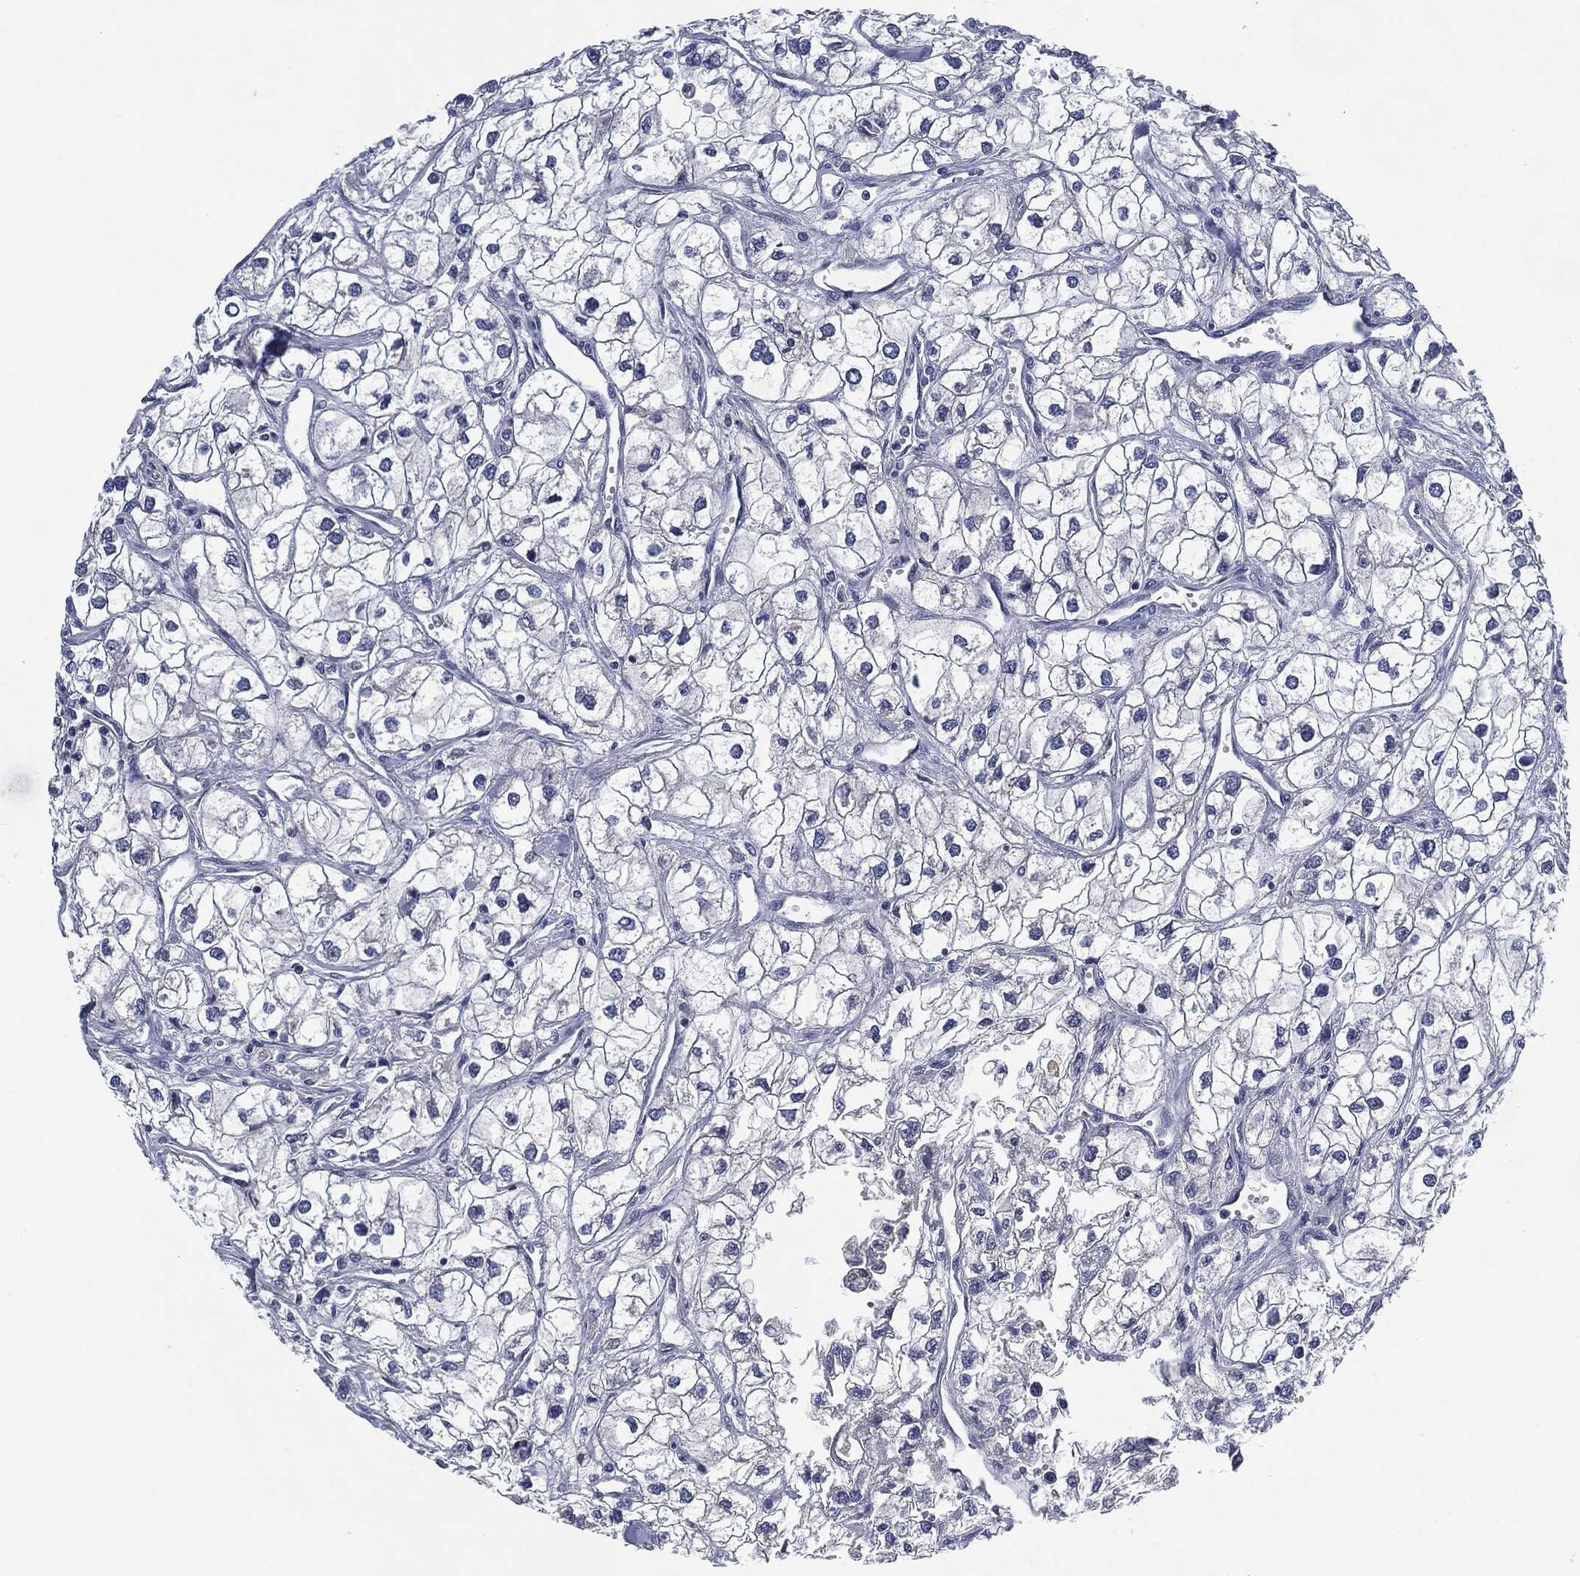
{"staining": {"intensity": "negative", "quantity": "none", "location": "none"}, "tissue": "renal cancer", "cell_type": "Tumor cells", "image_type": "cancer", "snomed": [{"axis": "morphology", "description": "Adenocarcinoma, NOS"}, {"axis": "topography", "description": "Kidney"}], "caption": "High magnification brightfield microscopy of renal adenocarcinoma stained with DAB (brown) and counterstained with hematoxylin (blue): tumor cells show no significant staining. (DAB immunohistochemistry with hematoxylin counter stain).", "gene": "IL2RG", "patient": {"sex": "male", "age": 59}}